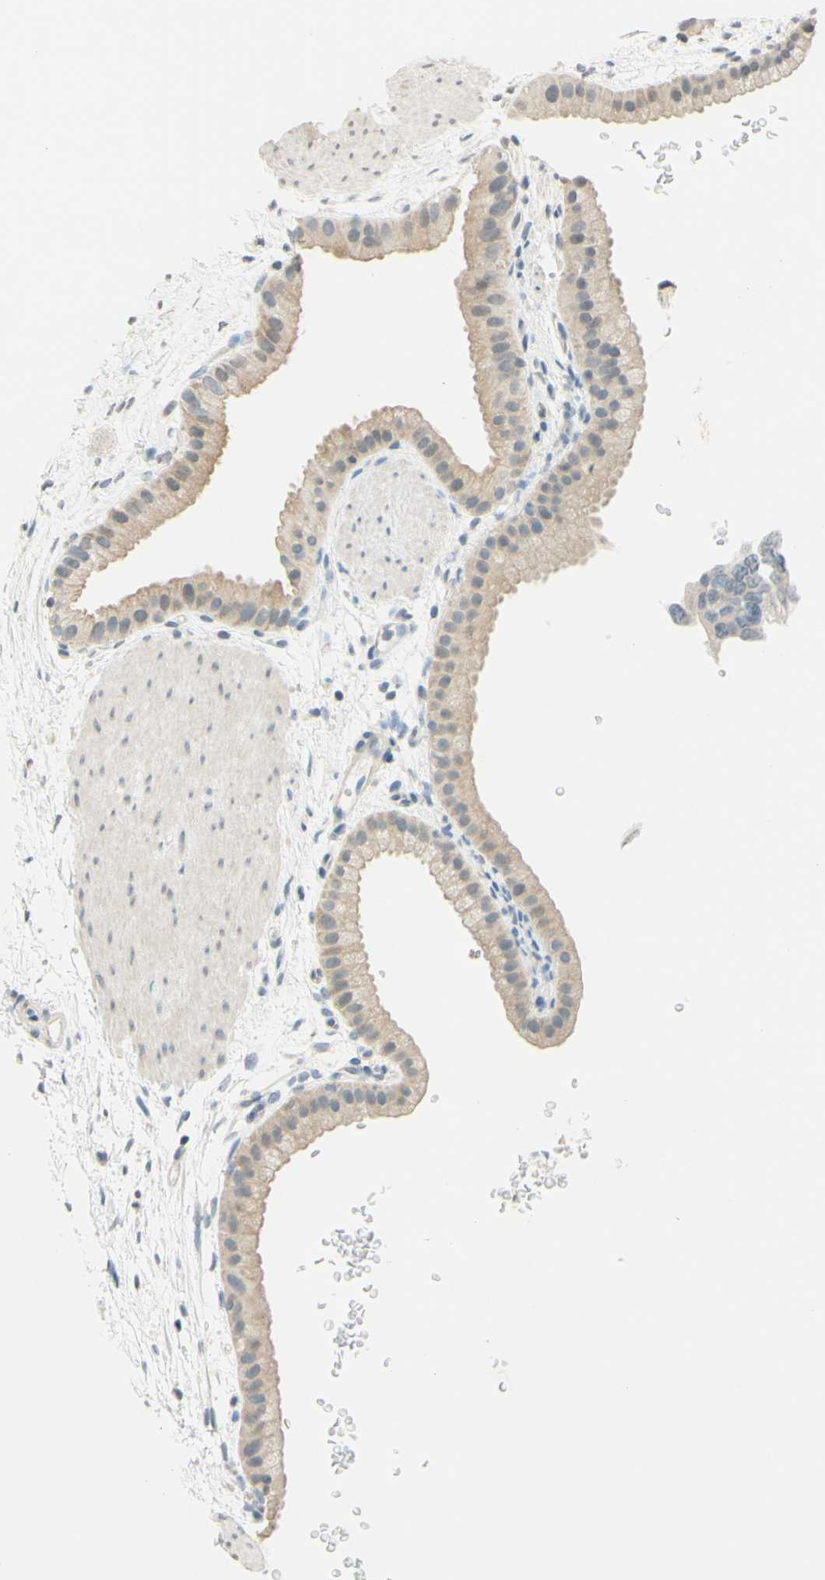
{"staining": {"intensity": "weak", "quantity": "25%-75%", "location": "cytoplasmic/membranous"}, "tissue": "gallbladder", "cell_type": "Glandular cells", "image_type": "normal", "snomed": [{"axis": "morphology", "description": "Normal tissue, NOS"}, {"axis": "topography", "description": "Gallbladder"}], "caption": "This photomicrograph shows unremarkable gallbladder stained with IHC to label a protein in brown. The cytoplasmic/membranous of glandular cells show weak positivity for the protein. Nuclei are counter-stained blue.", "gene": "MAG", "patient": {"sex": "female", "age": 64}}